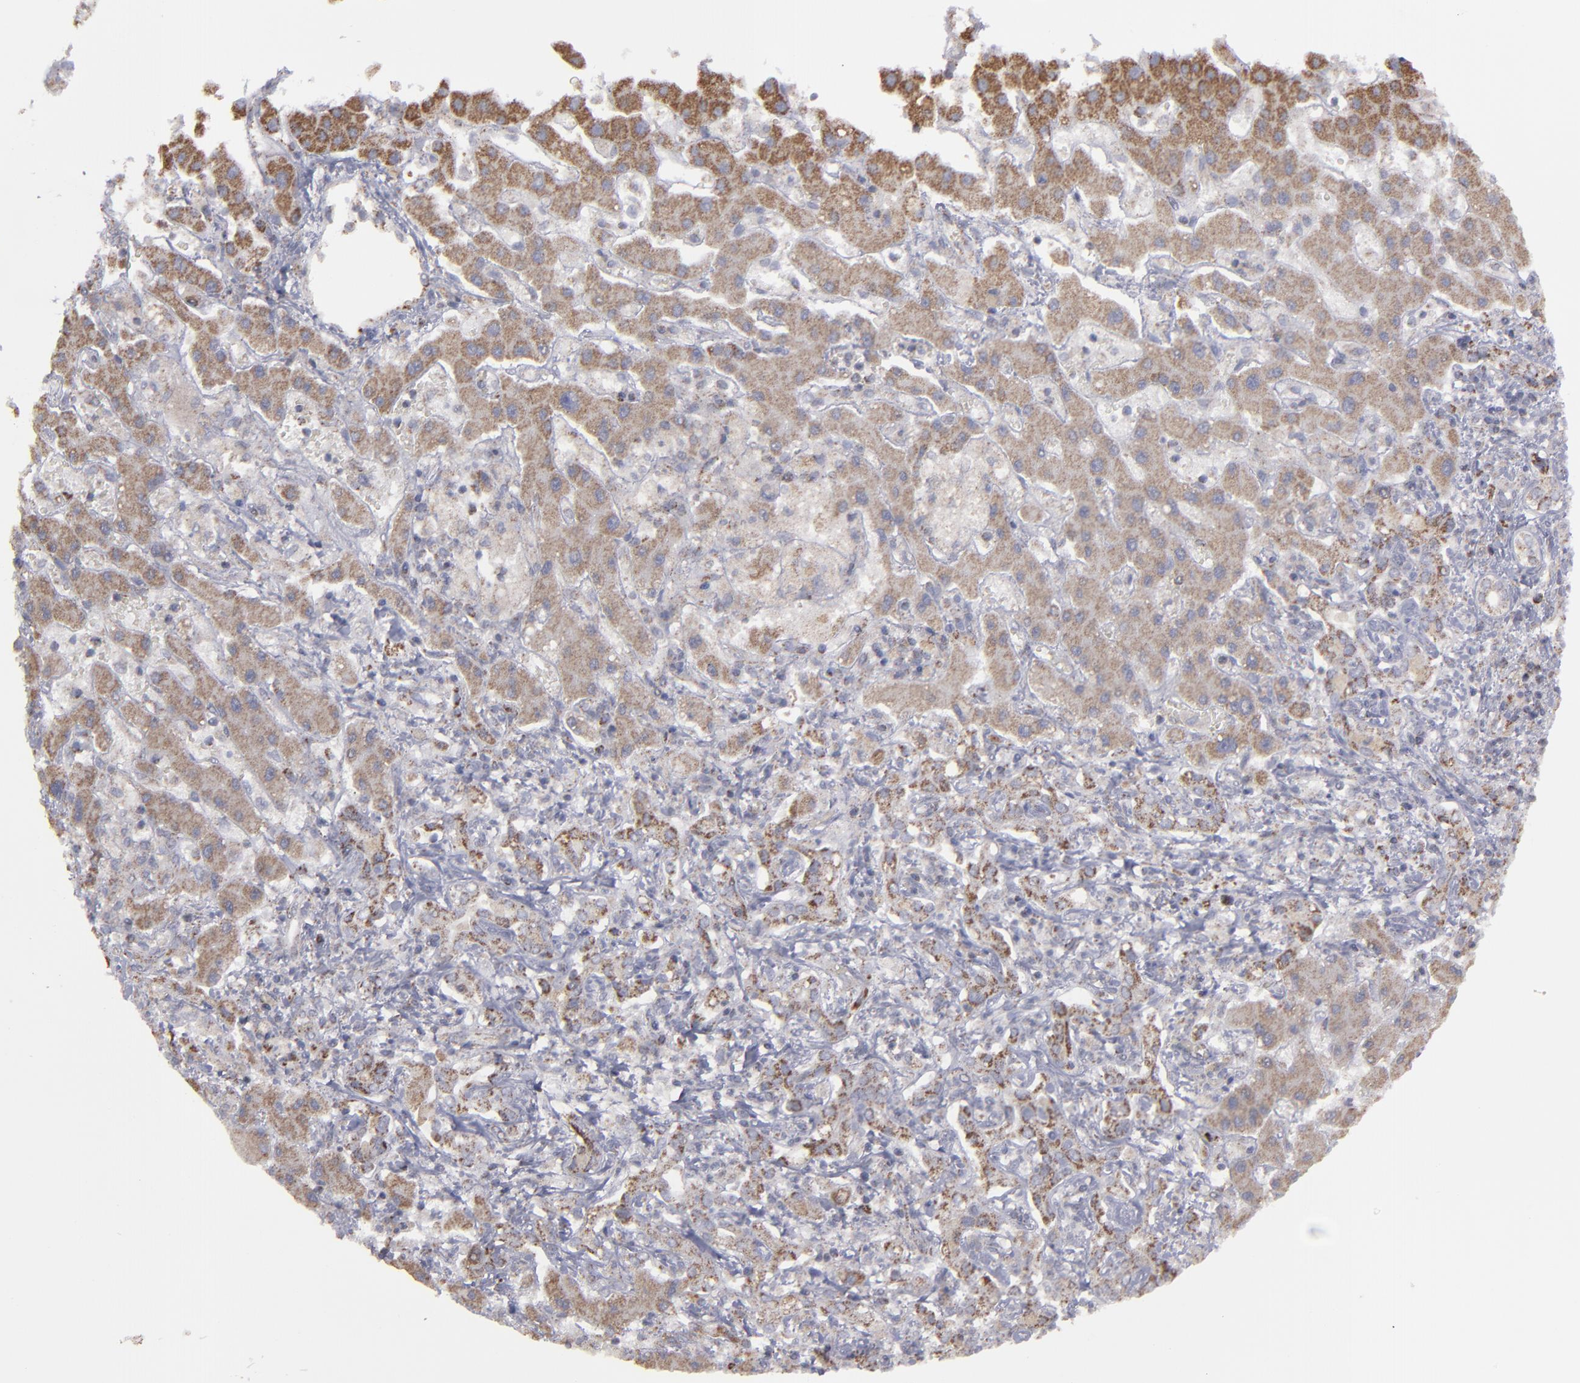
{"staining": {"intensity": "strong", "quantity": "25%-75%", "location": "cytoplasmic/membranous"}, "tissue": "liver cancer", "cell_type": "Tumor cells", "image_type": "cancer", "snomed": [{"axis": "morphology", "description": "Cholangiocarcinoma"}, {"axis": "topography", "description": "Liver"}], "caption": "Cholangiocarcinoma (liver) stained for a protein demonstrates strong cytoplasmic/membranous positivity in tumor cells.", "gene": "MYOM2", "patient": {"sex": "male", "age": 50}}